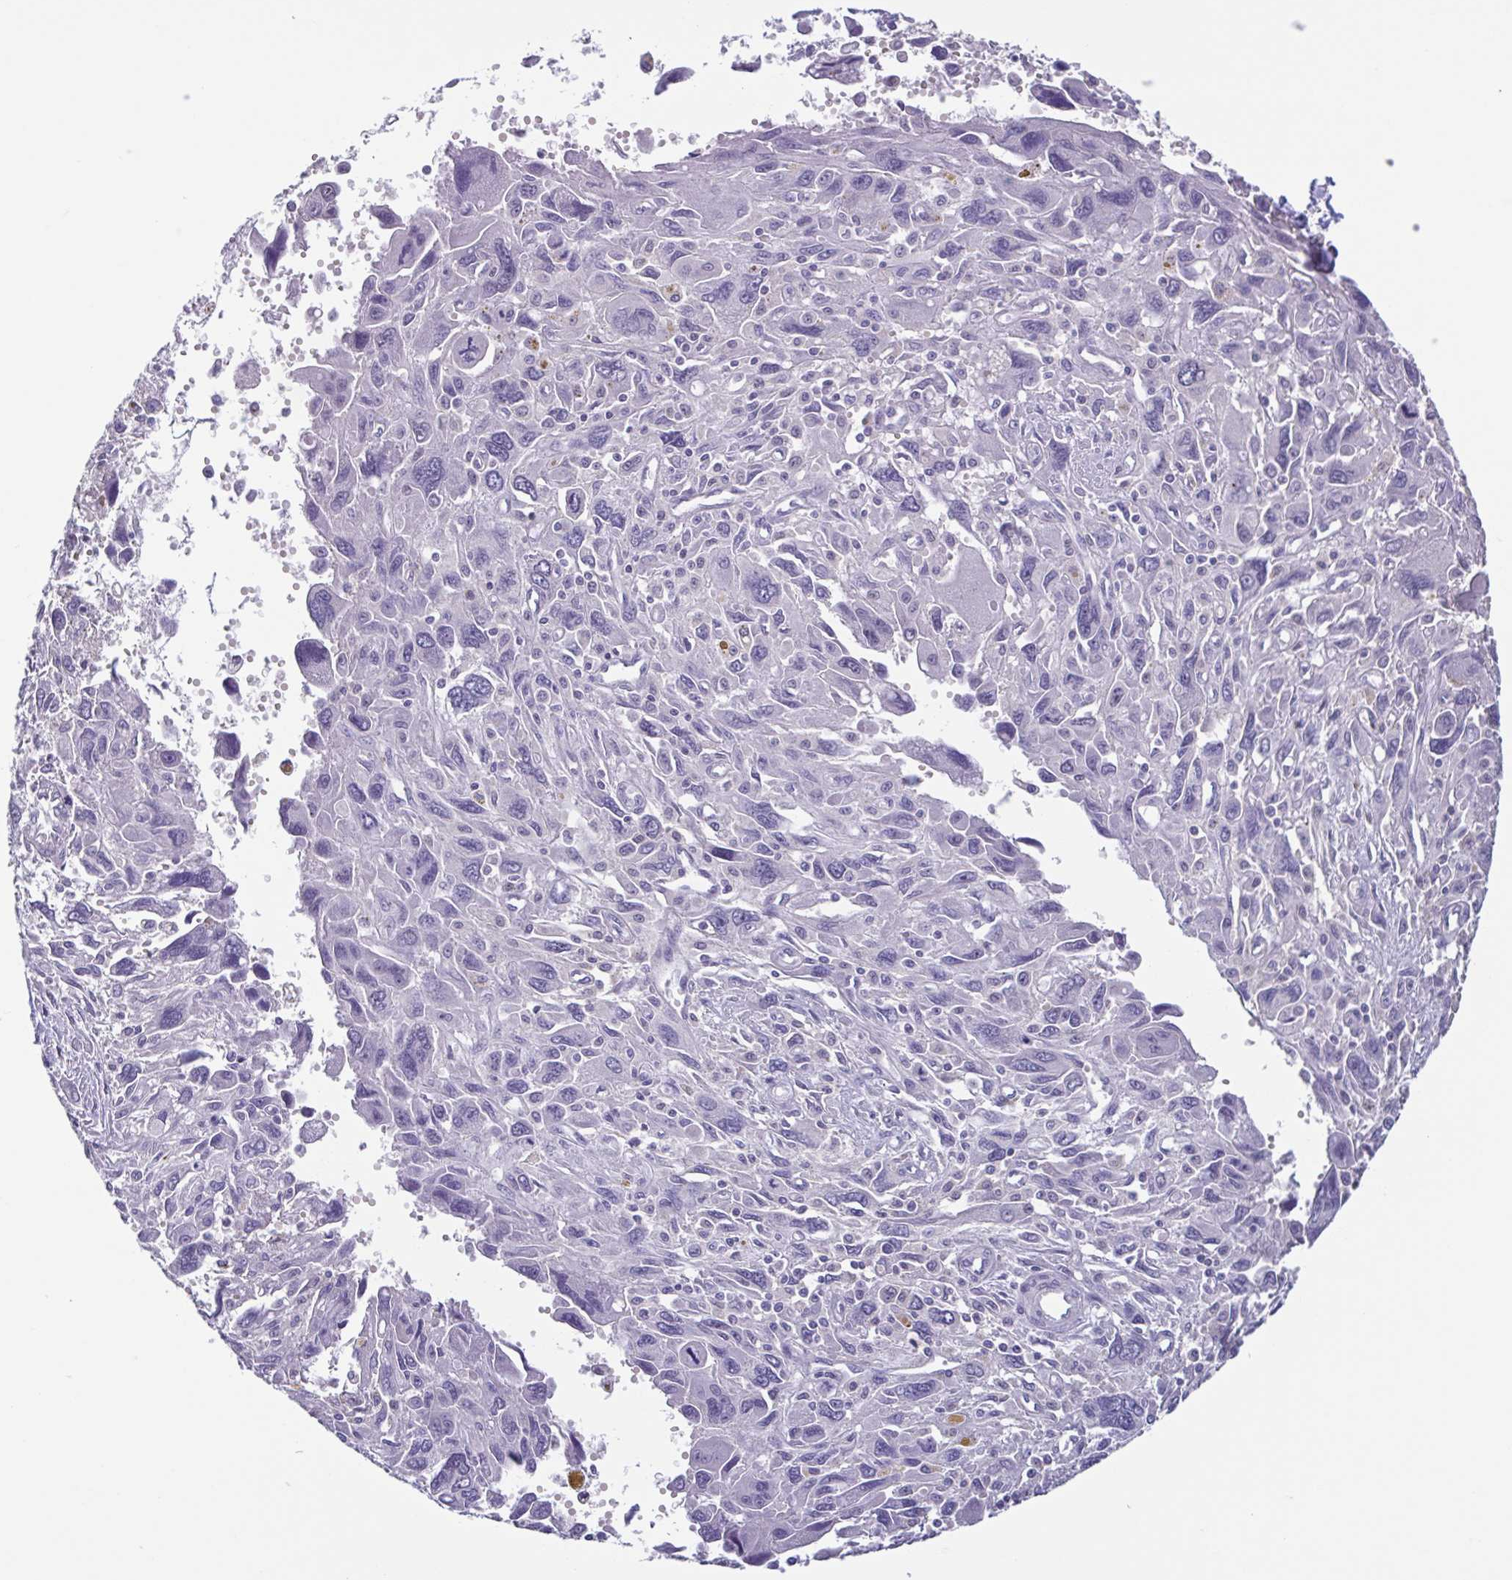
{"staining": {"intensity": "negative", "quantity": "none", "location": "none"}, "tissue": "pancreatic cancer", "cell_type": "Tumor cells", "image_type": "cancer", "snomed": [{"axis": "morphology", "description": "Adenocarcinoma, NOS"}, {"axis": "topography", "description": "Pancreas"}], "caption": "This is a photomicrograph of immunohistochemistry (IHC) staining of pancreatic cancer (adenocarcinoma), which shows no expression in tumor cells. Brightfield microscopy of IHC stained with DAB (3,3'-diaminobenzidine) (brown) and hematoxylin (blue), captured at high magnification.", "gene": "ACTRT3", "patient": {"sex": "female", "age": 47}}